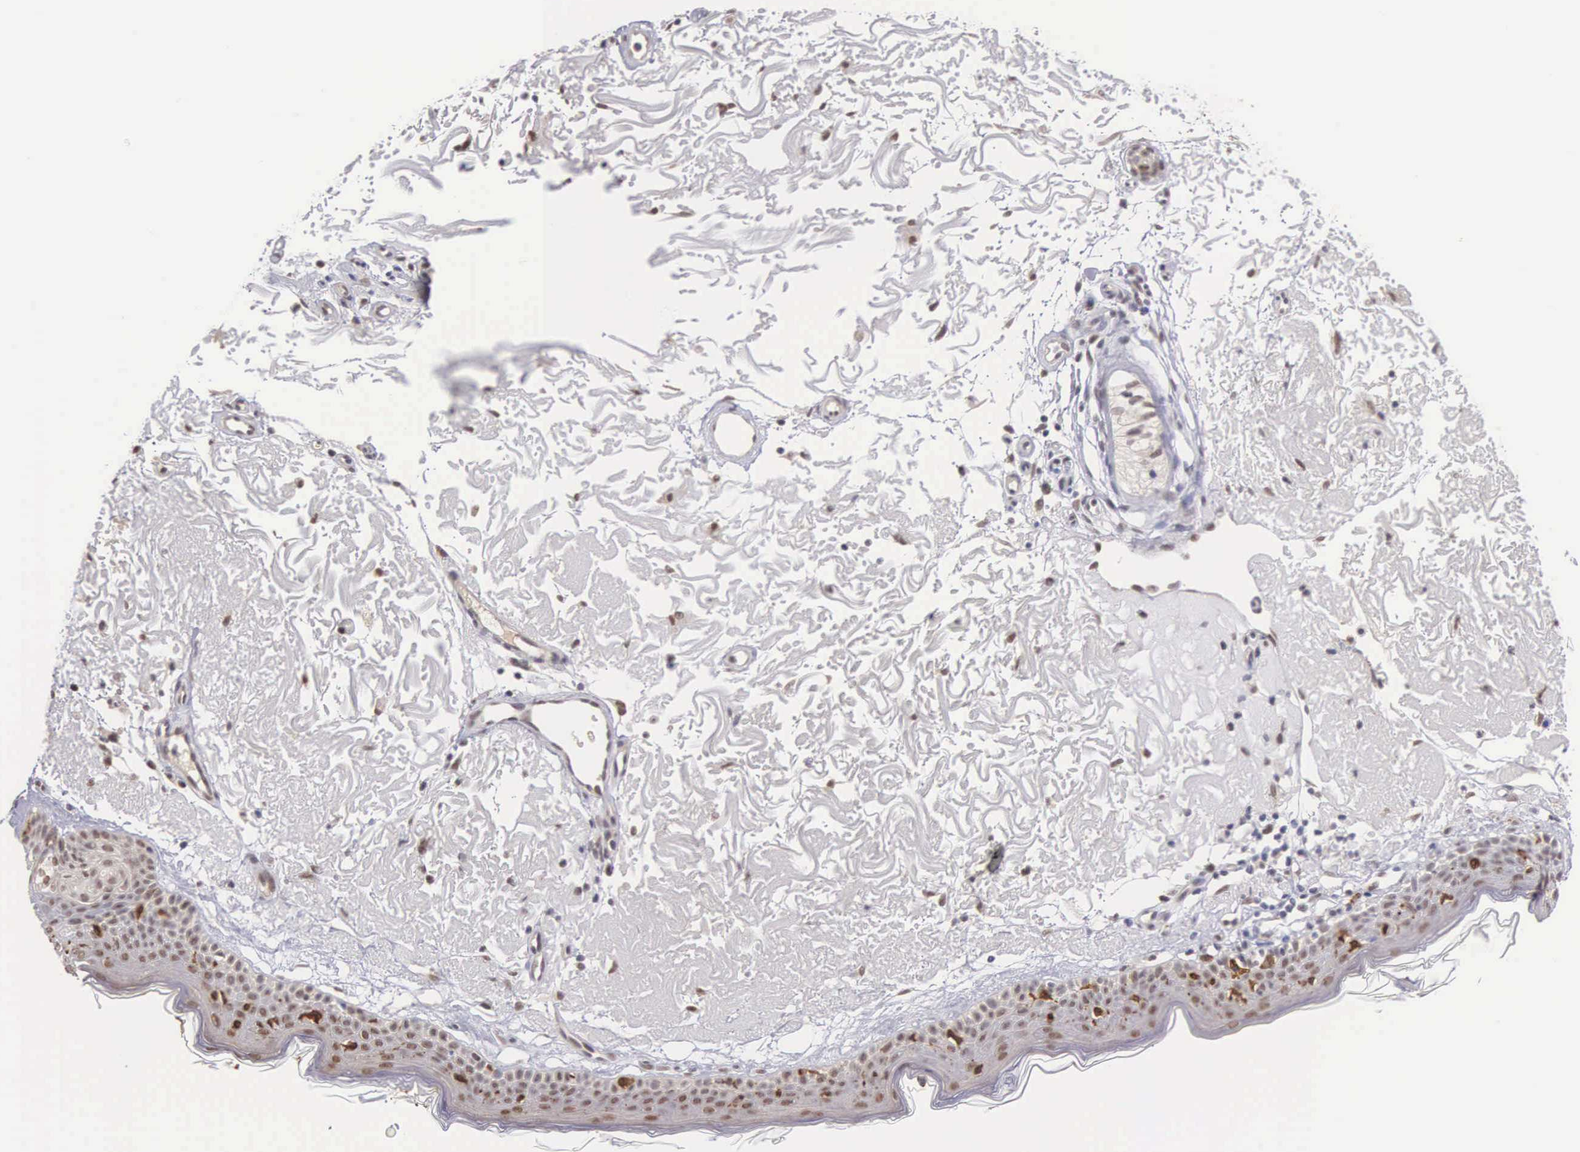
{"staining": {"intensity": "negative", "quantity": "none", "location": "none"}, "tissue": "skin", "cell_type": "Fibroblasts", "image_type": "normal", "snomed": [{"axis": "morphology", "description": "Normal tissue, NOS"}, {"axis": "topography", "description": "Skin"}], "caption": "The photomicrograph exhibits no significant positivity in fibroblasts of skin. Nuclei are stained in blue.", "gene": "HMGXB4", "patient": {"sex": "female", "age": 90}}